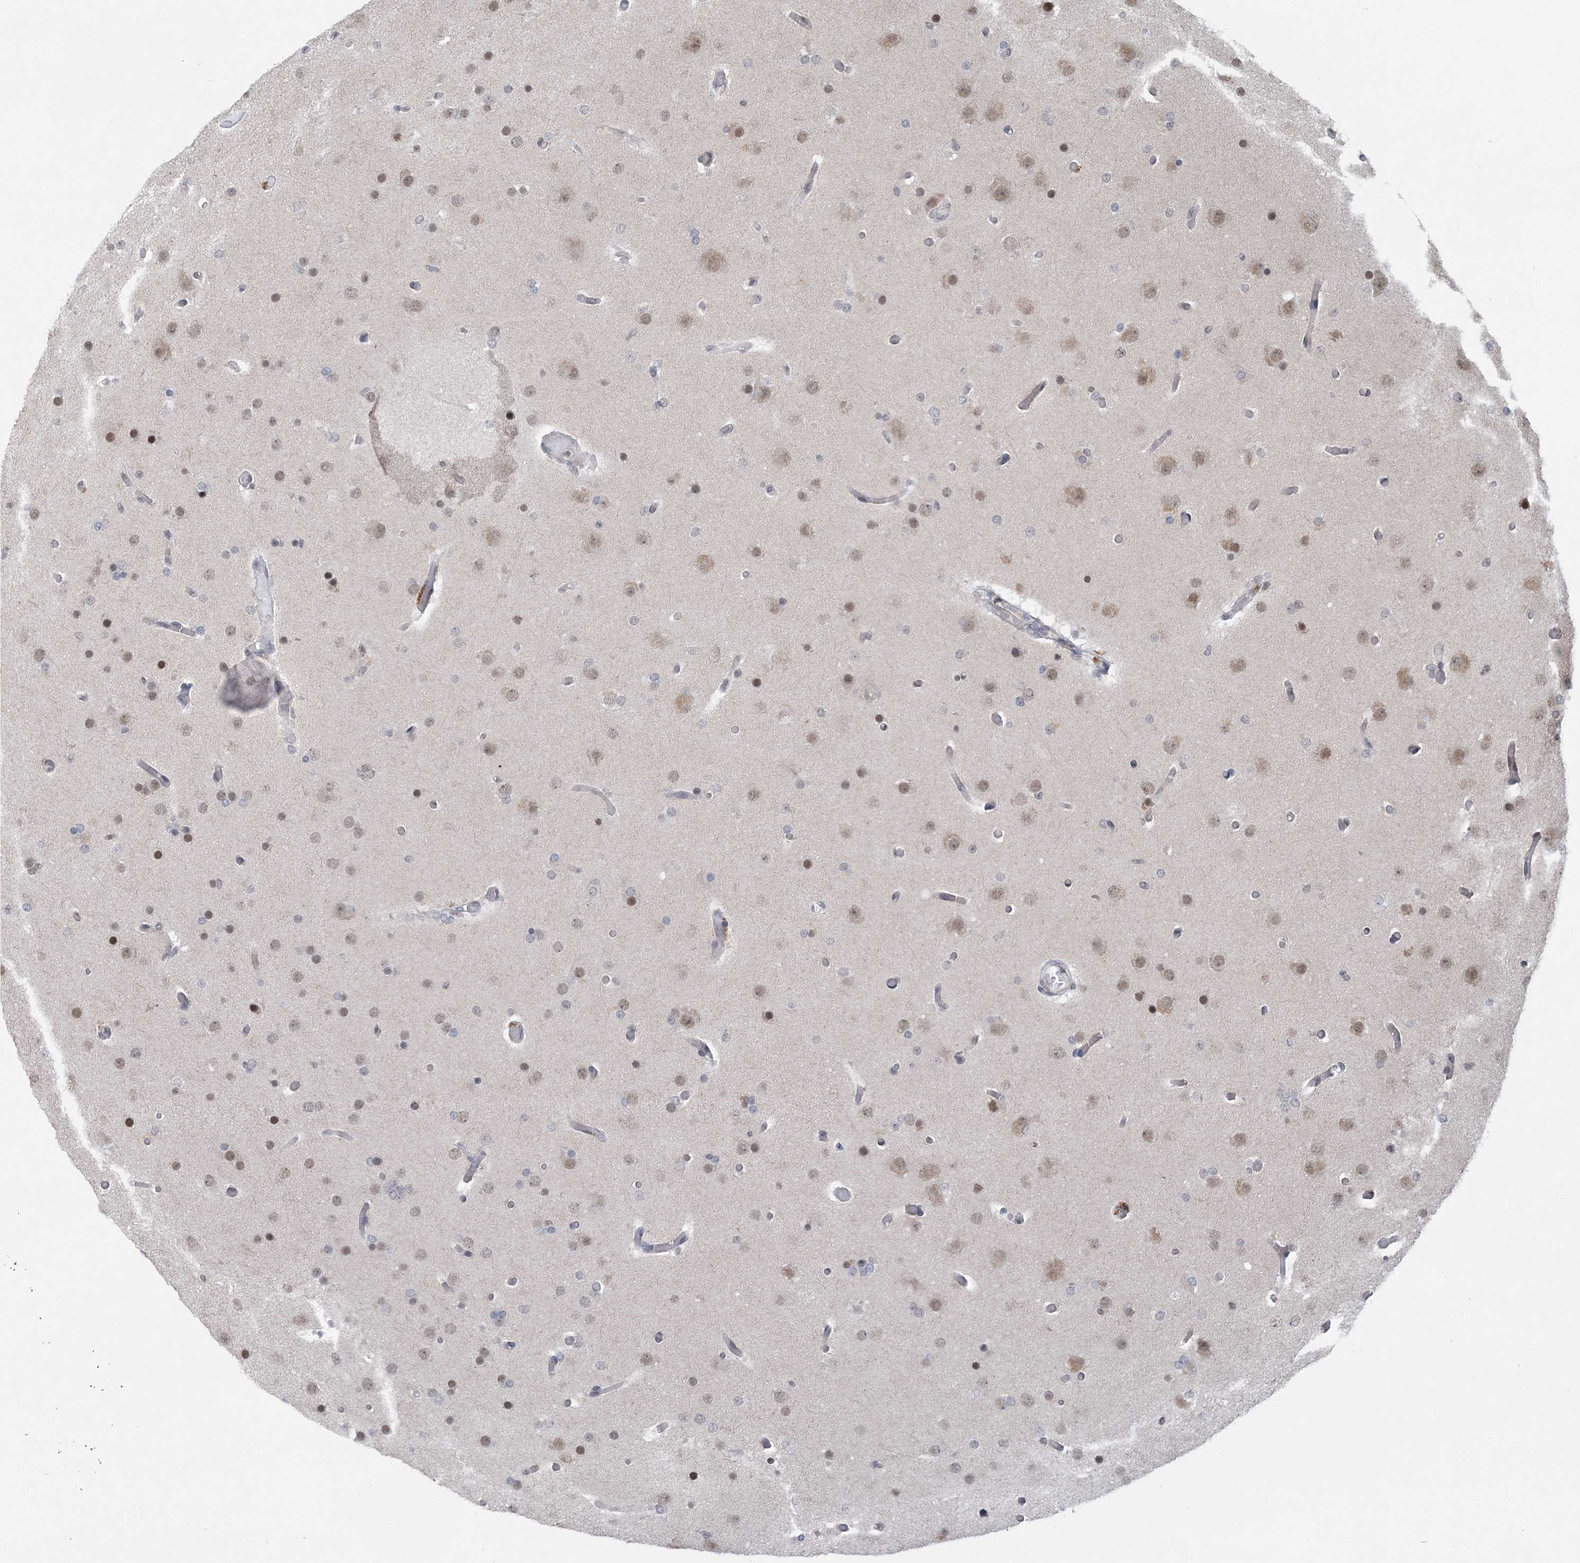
{"staining": {"intensity": "weak", "quantity": "25%-75%", "location": "nuclear"}, "tissue": "glioma", "cell_type": "Tumor cells", "image_type": "cancer", "snomed": [{"axis": "morphology", "description": "Glioma, malignant, High grade"}, {"axis": "topography", "description": "Cerebral cortex"}], "caption": "A brown stain shows weak nuclear staining of a protein in human malignant glioma (high-grade) tumor cells.", "gene": "CCDC152", "patient": {"sex": "female", "age": 36}}